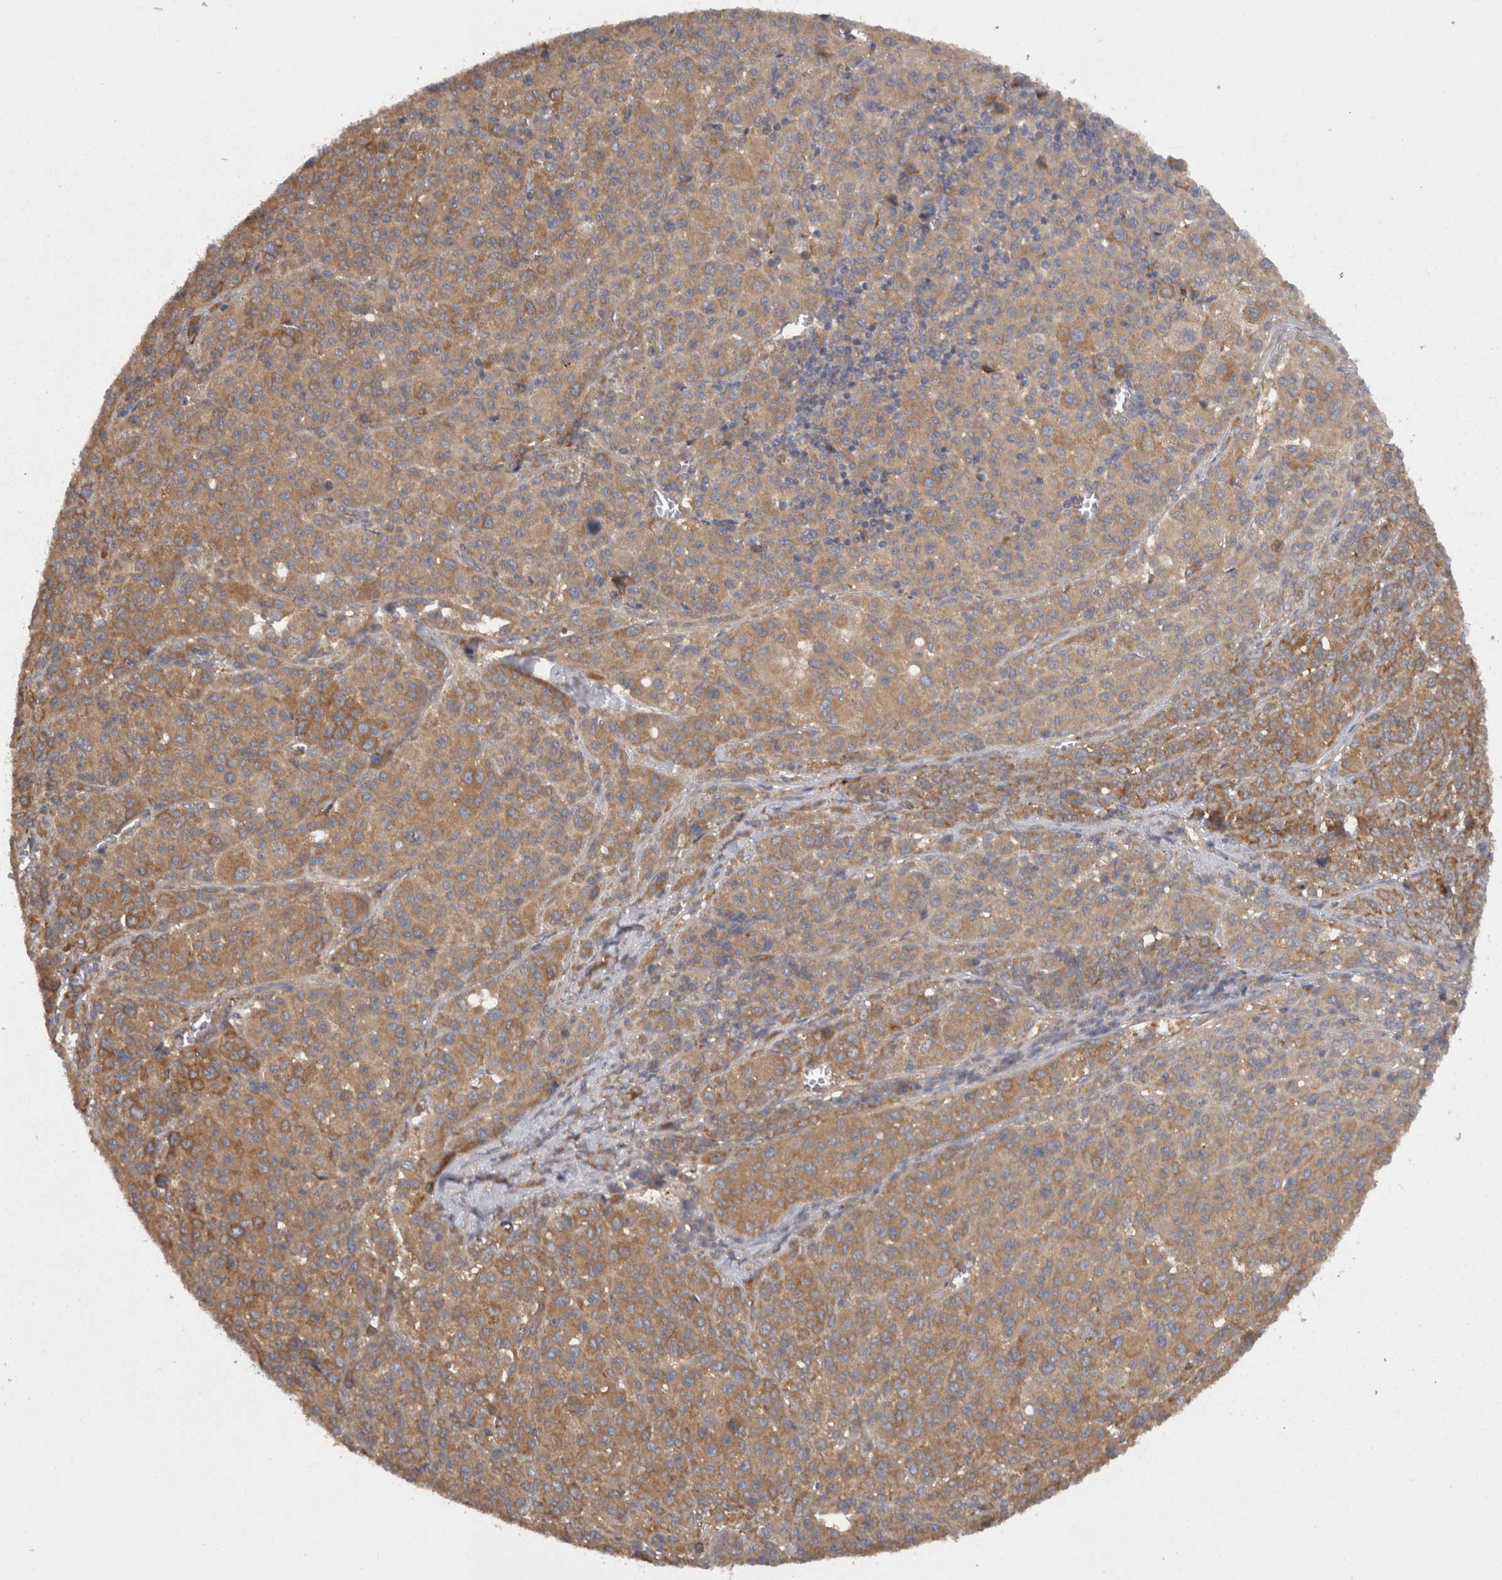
{"staining": {"intensity": "moderate", "quantity": ">75%", "location": "cytoplasmic/membranous"}, "tissue": "melanoma", "cell_type": "Tumor cells", "image_type": "cancer", "snomed": [{"axis": "morphology", "description": "Malignant melanoma, Metastatic site"}, {"axis": "topography", "description": "Skin"}], "caption": "Protein expression by immunohistochemistry displays moderate cytoplasmic/membranous positivity in approximately >75% of tumor cells in melanoma.", "gene": "SMCR8", "patient": {"sex": "female", "age": 74}}